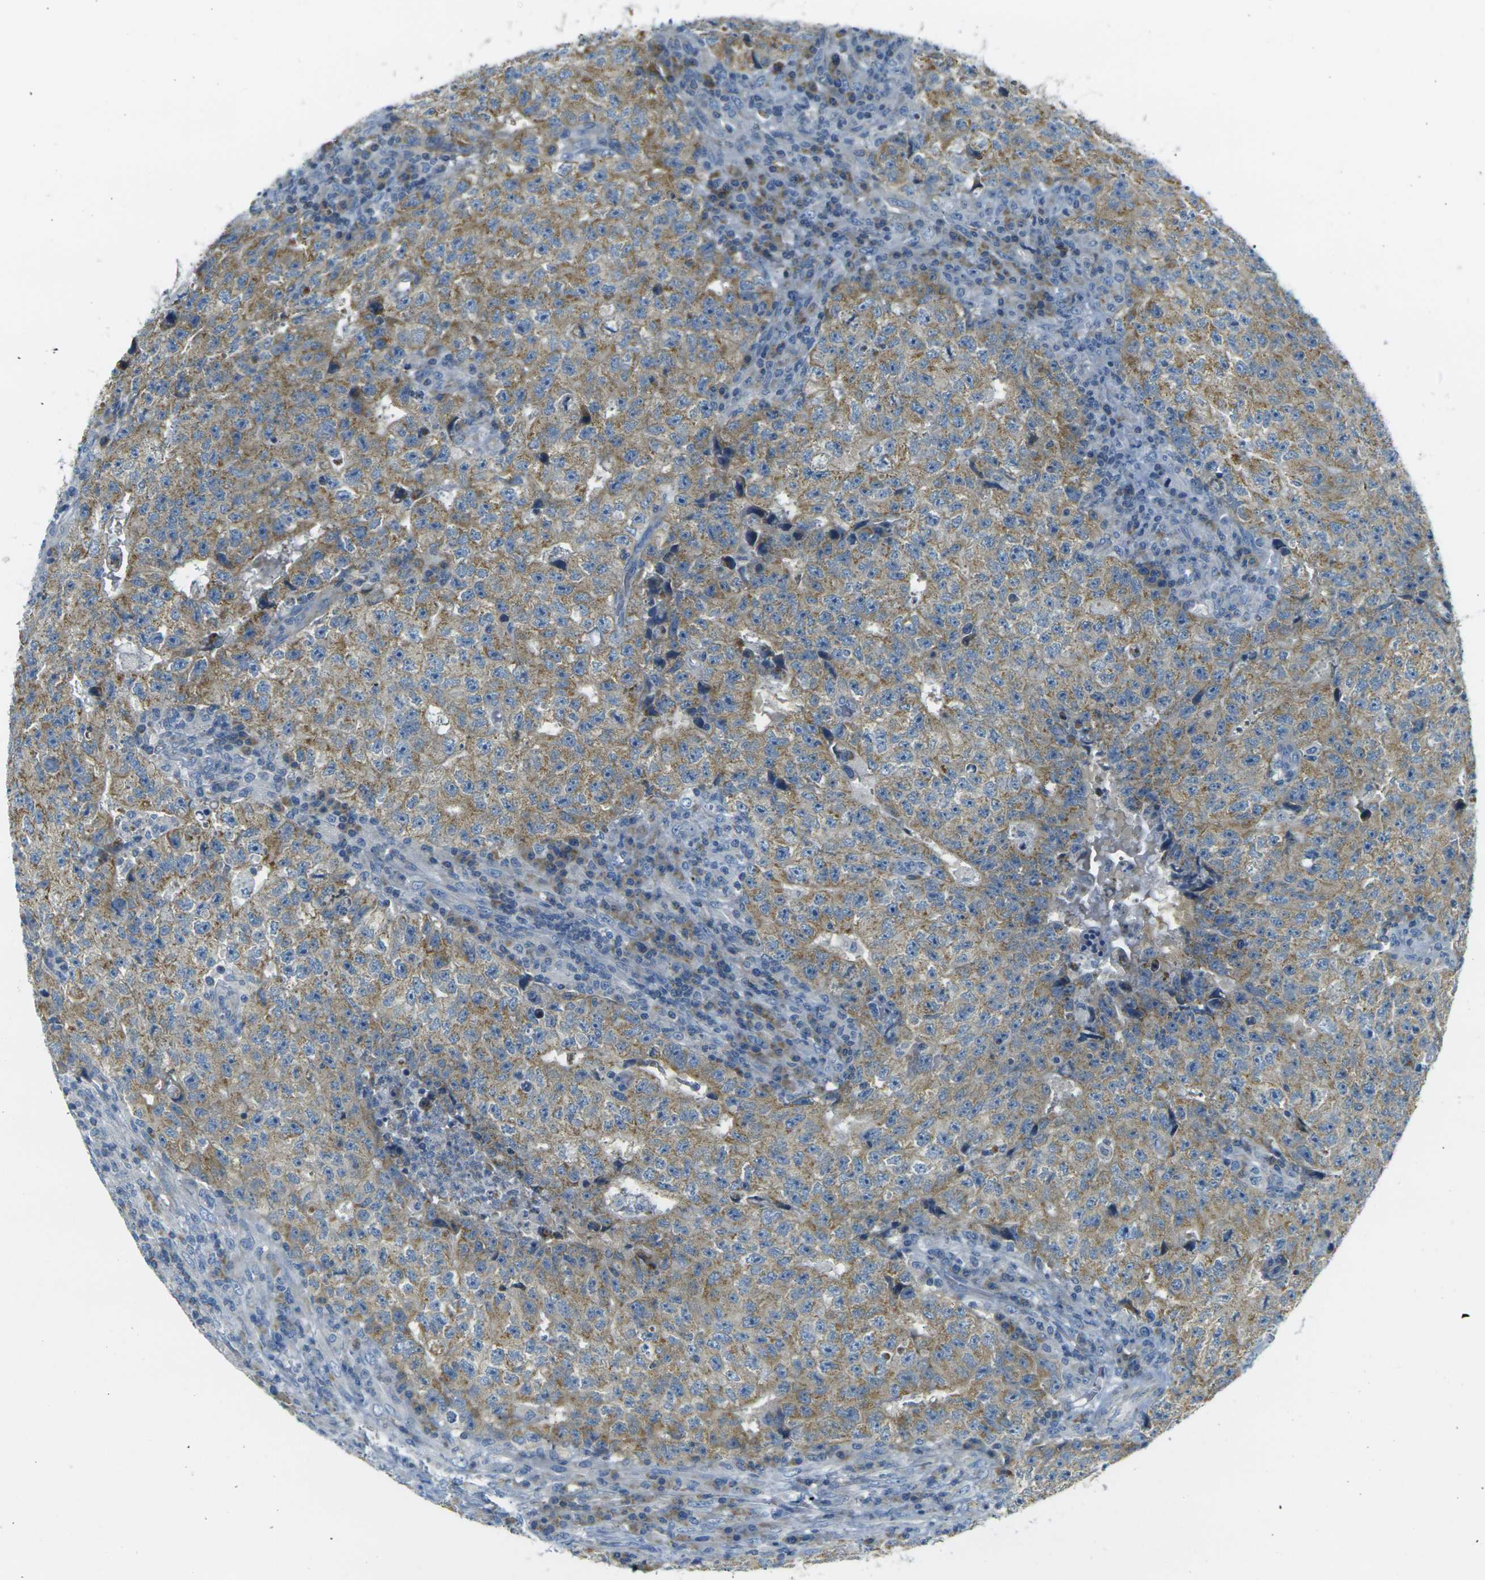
{"staining": {"intensity": "moderate", "quantity": ">75%", "location": "cytoplasmic/membranous"}, "tissue": "testis cancer", "cell_type": "Tumor cells", "image_type": "cancer", "snomed": [{"axis": "morphology", "description": "Necrosis, NOS"}, {"axis": "morphology", "description": "Carcinoma, Embryonal, NOS"}, {"axis": "topography", "description": "Testis"}], "caption": "Protein staining of testis cancer (embryonal carcinoma) tissue exhibits moderate cytoplasmic/membranous positivity in approximately >75% of tumor cells.", "gene": "PARD6B", "patient": {"sex": "male", "age": 19}}